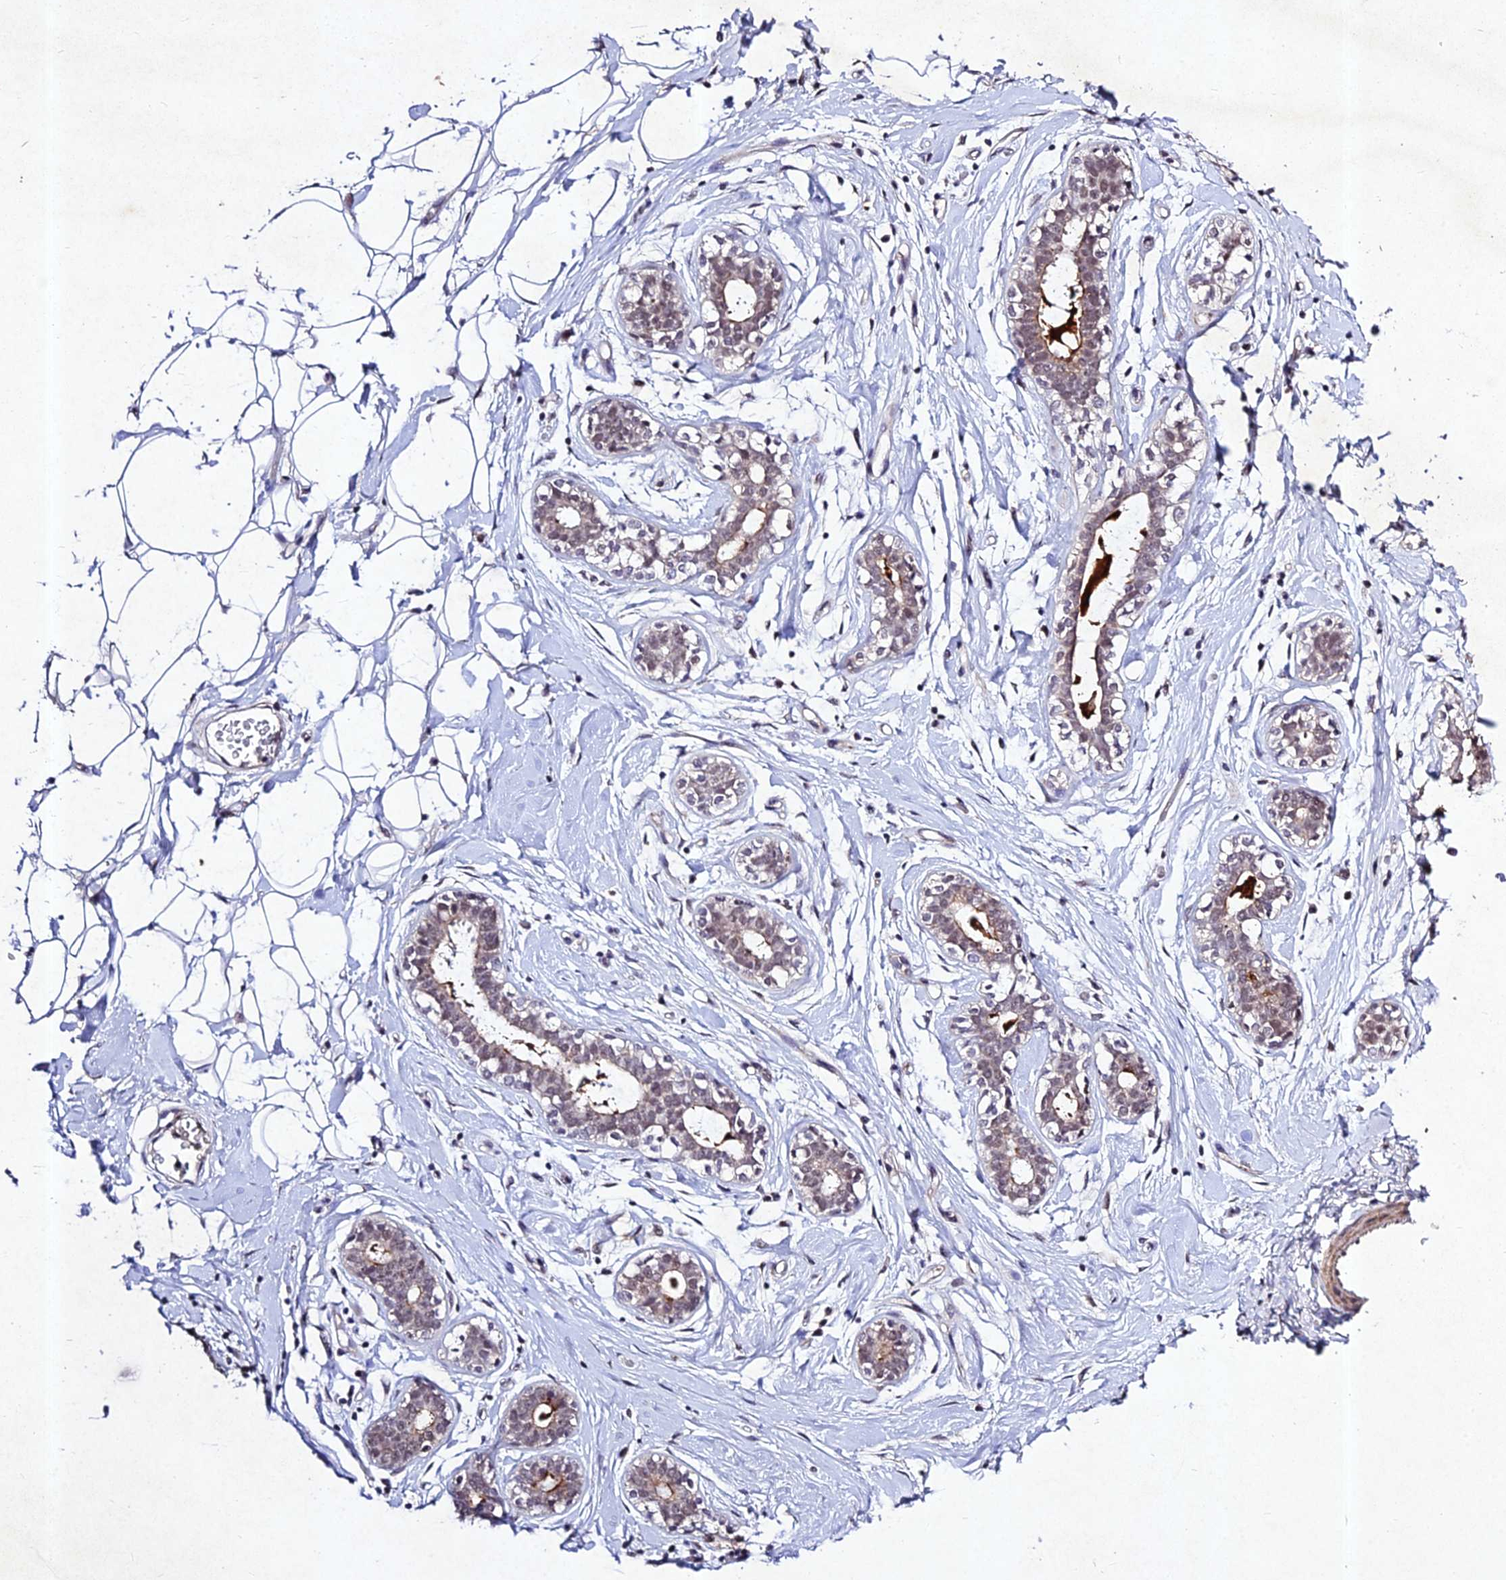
{"staining": {"intensity": "negative", "quantity": "none", "location": "none"}, "tissue": "adipose tissue", "cell_type": "Adipocytes", "image_type": "normal", "snomed": [{"axis": "morphology", "description": "Normal tissue, NOS"}, {"axis": "topography", "description": "Breast"}], "caption": "This micrograph is of normal adipose tissue stained with immunohistochemistry (IHC) to label a protein in brown with the nuclei are counter-stained blue. There is no expression in adipocytes. (DAB (3,3'-diaminobenzidine) immunohistochemistry (IHC) visualized using brightfield microscopy, high magnification).", "gene": "RAVER1", "patient": {"sex": "female", "age": 26}}